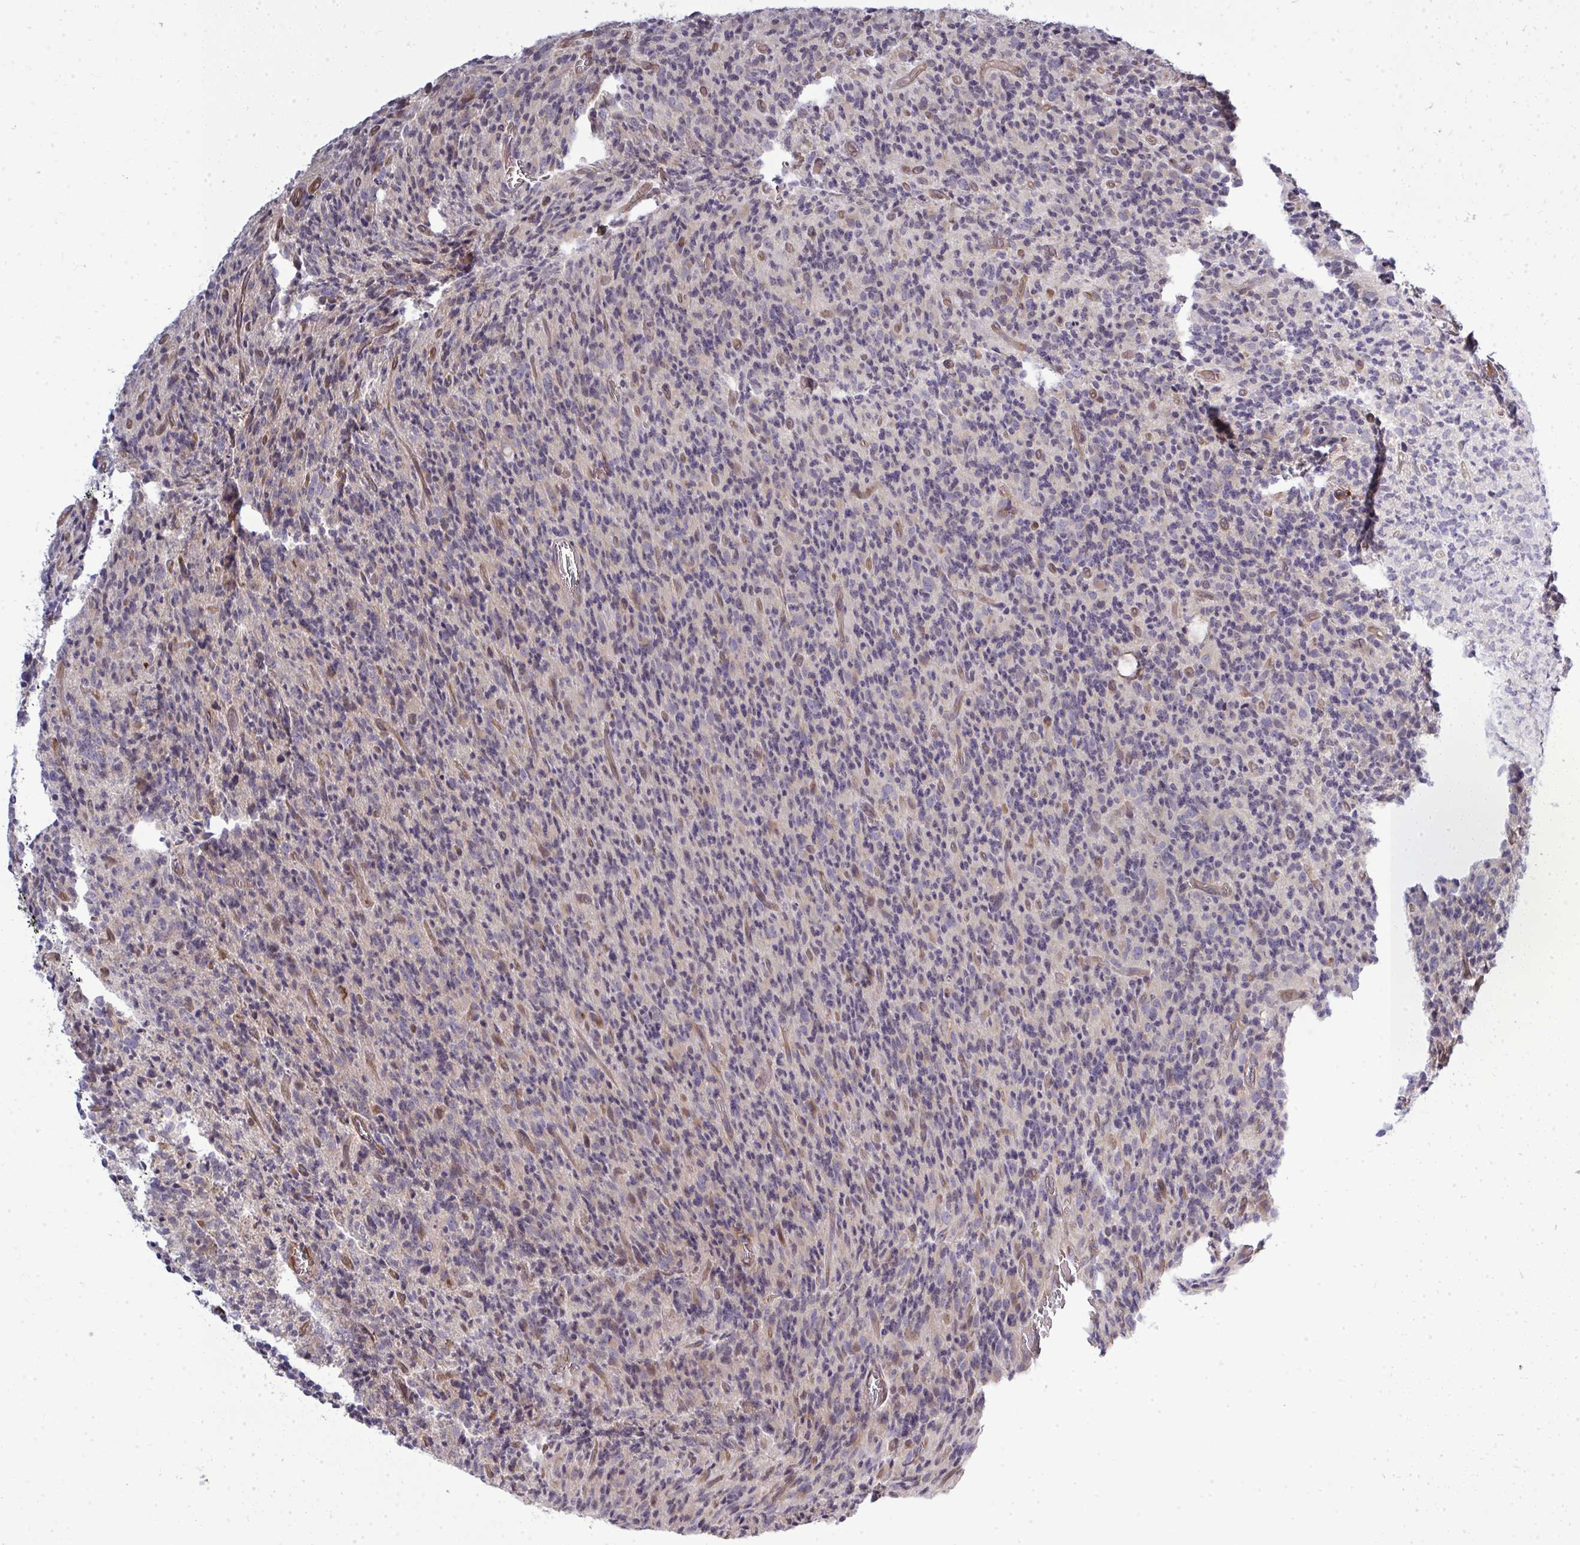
{"staining": {"intensity": "weak", "quantity": "<25%", "location": "cytoplasmic/membranous"}, "tissue": "glioma", "cell_type": "Tumor cells", "image_type": "cancer", "snomed": [{"axis": "morphology", "description": "Glioma, malignant, High grade"}, {"axis": "topography", "description": "Brain"}], "caption": "Tumor cells show no significant staining in high-grade glioma (malignant).", "gene": "FUT10", "patient": {"sex": "male", "age": 76}}